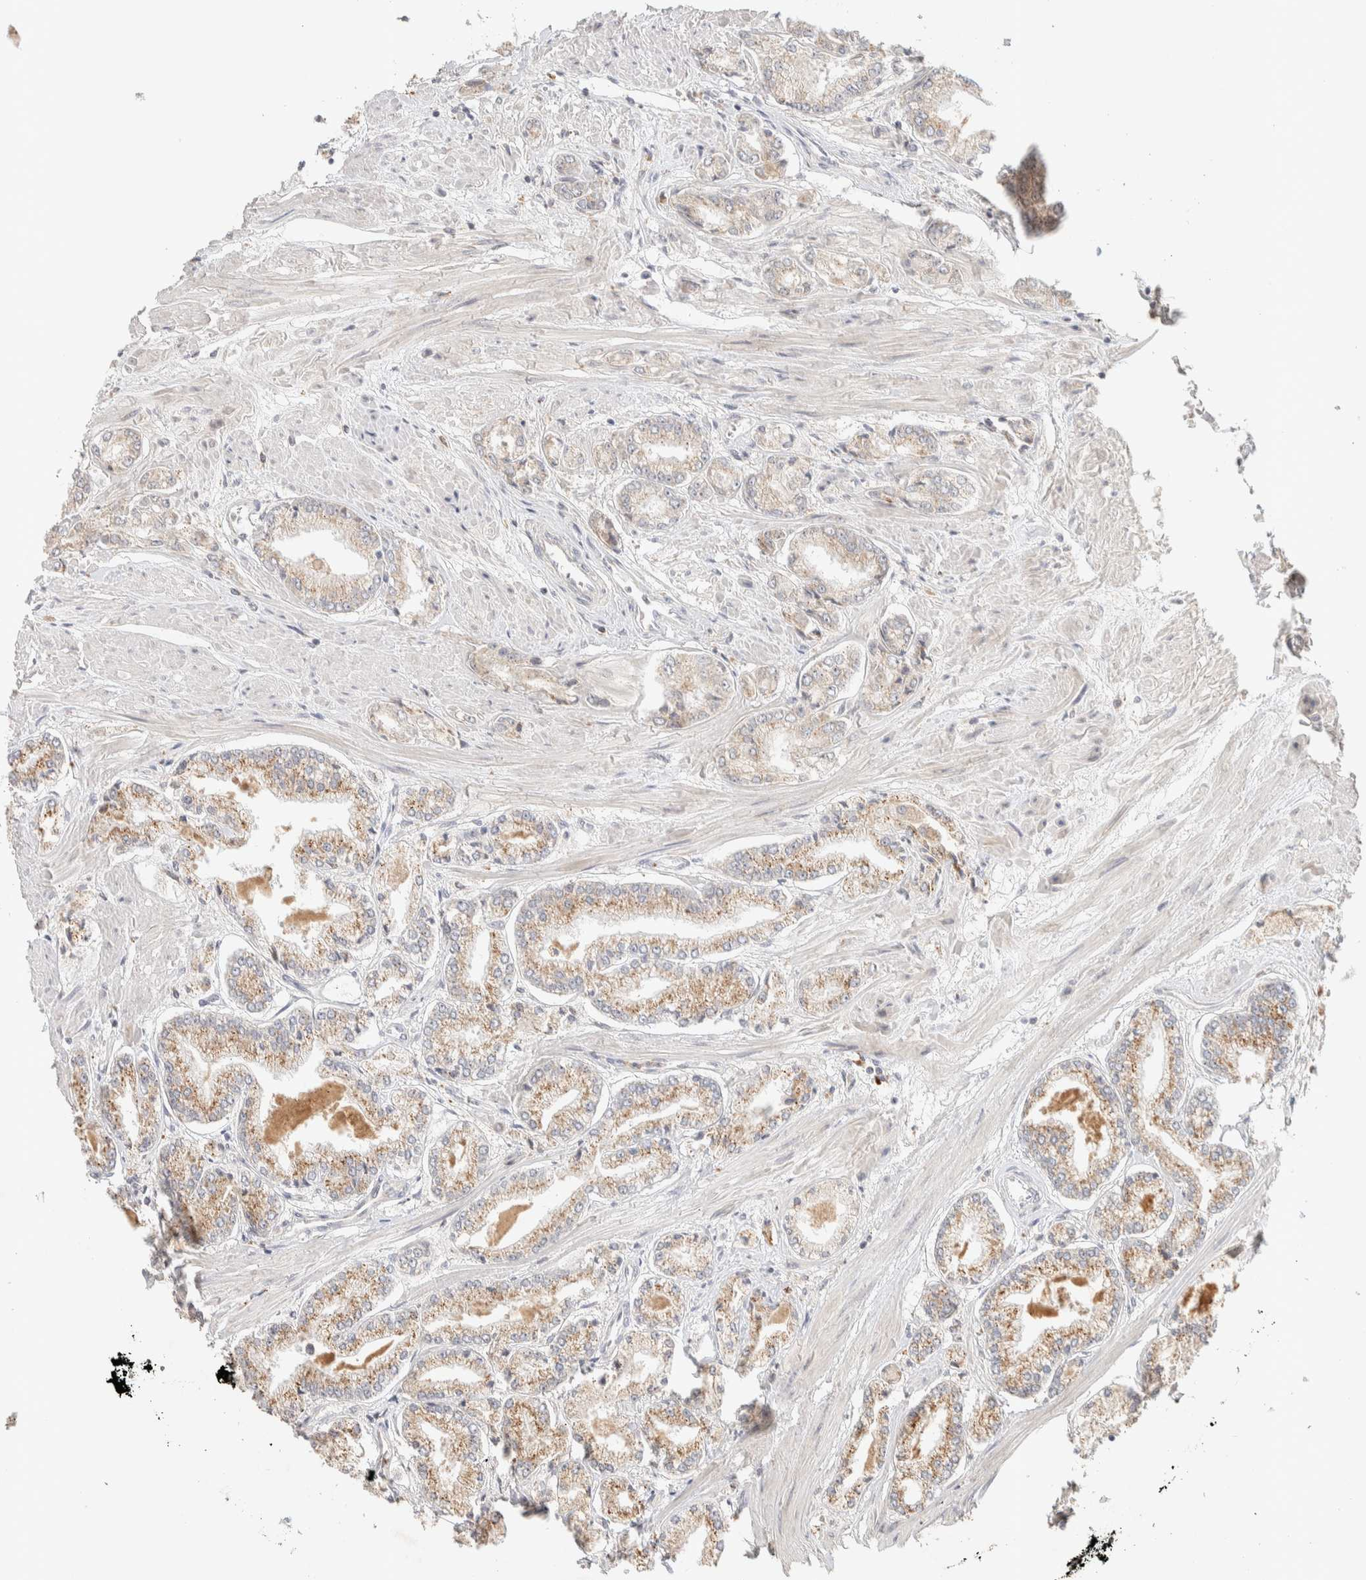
{"staining": {"intensity": "weak", "quantity": ">75%", "location": "cytoplasmic/membranous"}, "tissue": "prostate cancer", "cell_type": "Tumor cells", "image_type": "cancer", "snomed": [{"axis": "morphology", "description": "Adenocarcinoma, Low grade"}, {"axis": "topography", "description": "Prostate"}], "caption": "Prostate cancer stained with a protein marker exhibits weak staining in tumor cells.", "gene": "ITPA", "patient": {"sex": "male", "age": 52}}